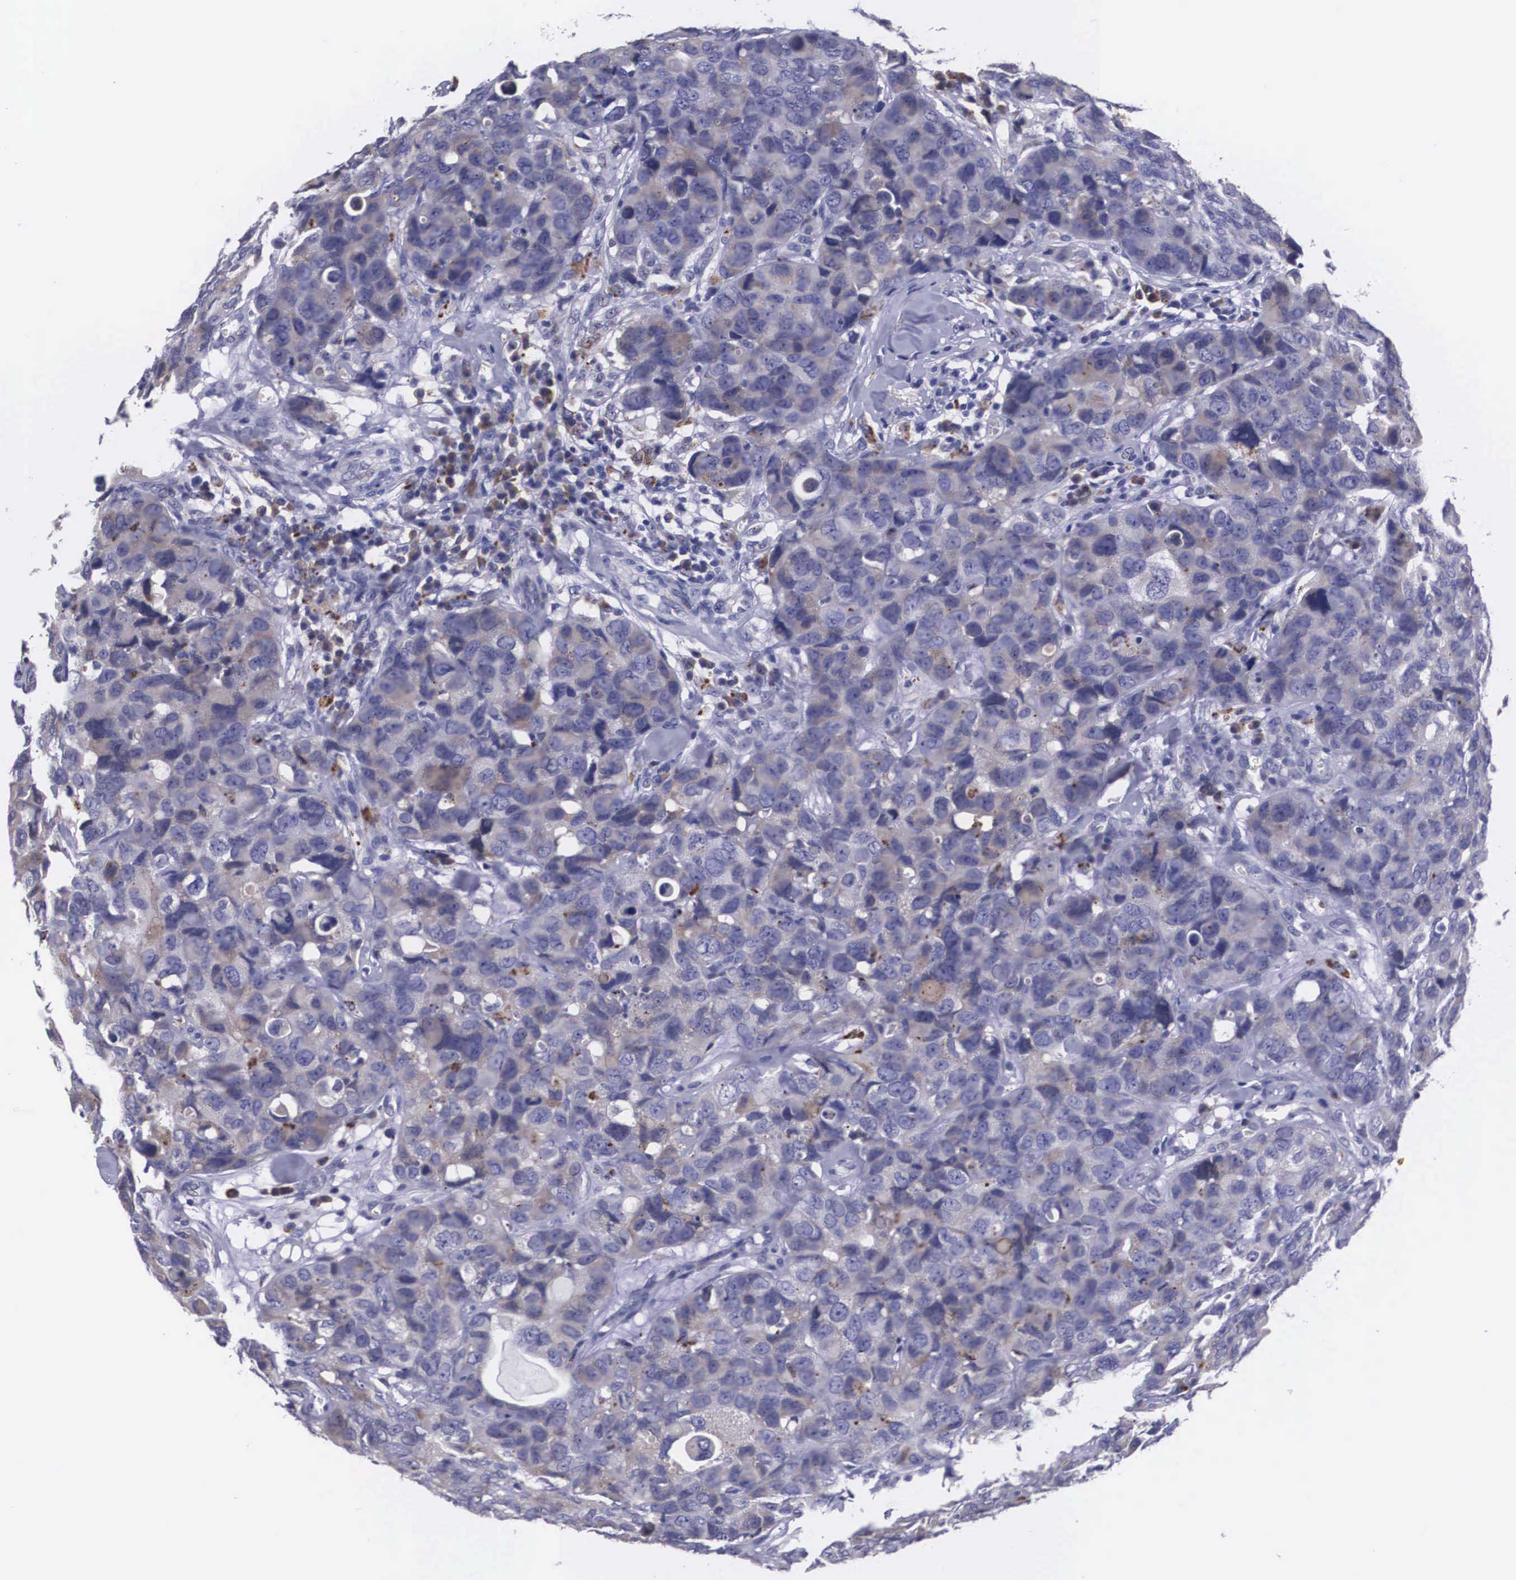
{"staining": {"intensity": "weak", "quantity": "25%-75%", "location": "cytoplasmic/membranous"}, "tissue": "breast cancer", "cell_type": "Tumor cells", "image_type": "cancer", "snomed": [{"axis": "morphology", "description": "Duct carcinoma"}, {"axis": "topography", "description": "Breast"}], "caption": "The immunohistochemical stain labels weak cytoplasmic/membranous expression in tumor cells of breast cancer tissue. Nuclei are stained in blue.", "gene": "CRELD2", "patient": {"sex": "female", "age": 91}}